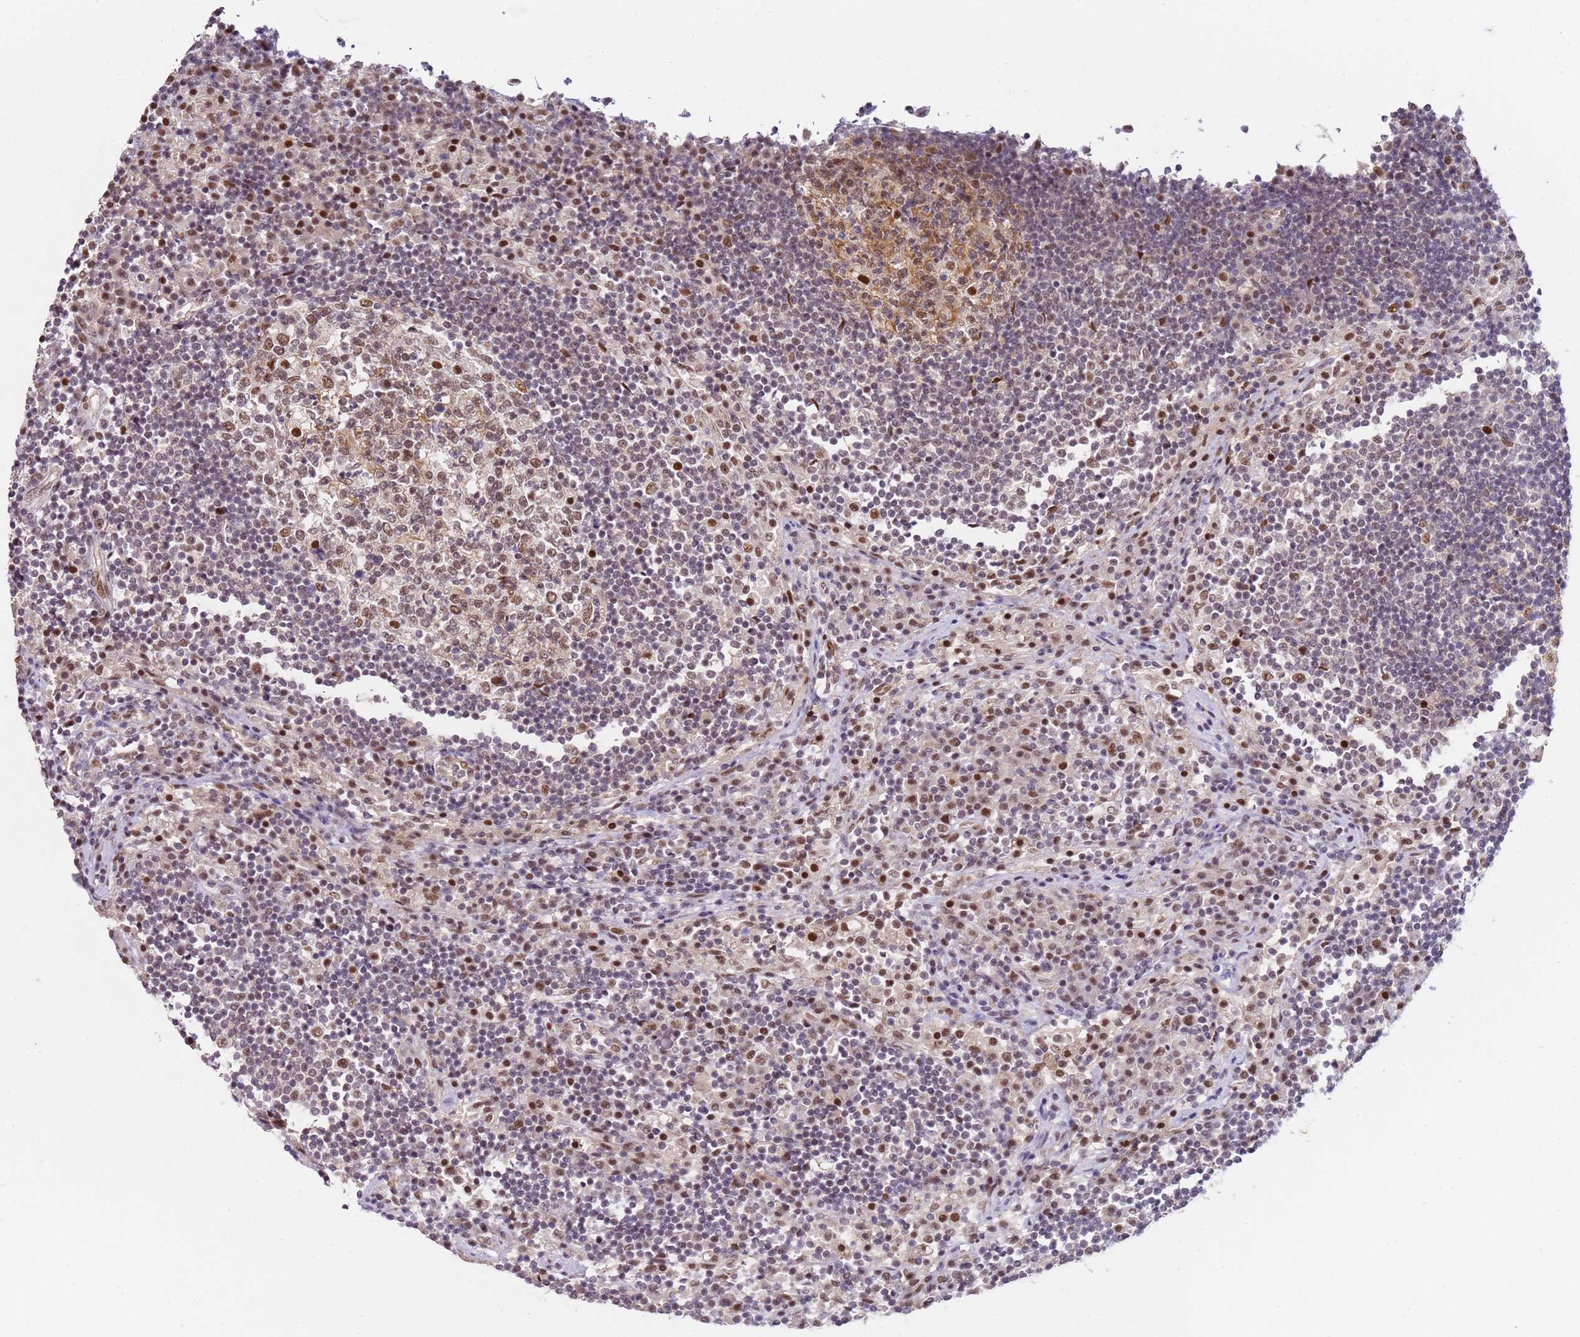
{"staining": {"intensity": "moderate", "quantity": ">75%", "location": "cytoplasmic/membranous,nuclear"}, "tissue": "lymph node", "cell_type": "Germinal center cells", "image_type": "normal", "snomed": [{"axis": "morphology", "description": "Normal tissue, NOS"}, {"axis": "topography", "description": "Lymph node"}], "caption": "An image of human lymph node stained for a protein displays moderate cytoplasmic/membranous,nuclear brown staining in germinal center cells.", "gene": "LGALSL", "patient": {"sex": "female", "age": 53}}